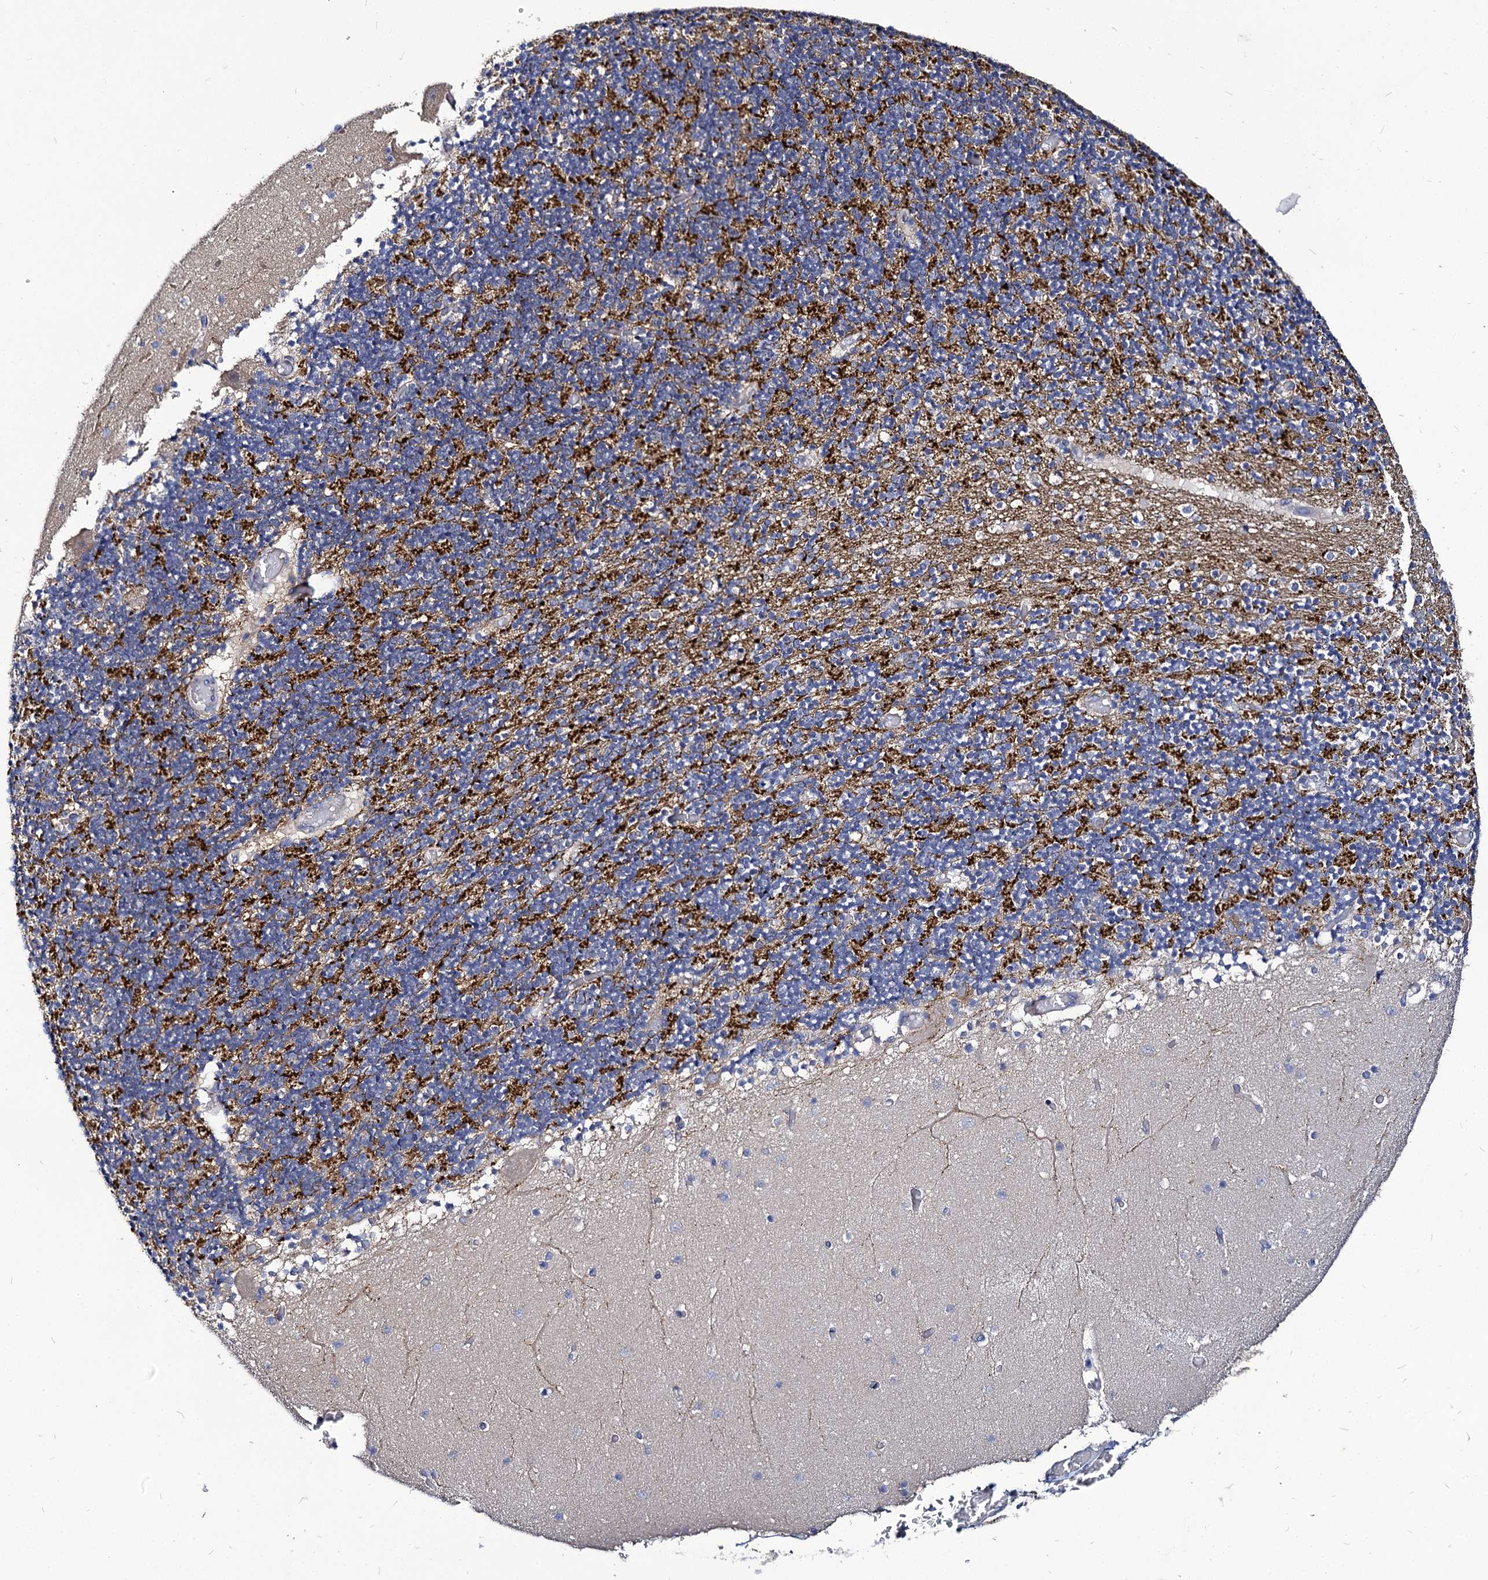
{"staining": {"intensity": "strong", "quantity": "25%-75%", "location": "cytoplasmic/membranous"}, "tissue": "cerebellum", "cell_type": "Cells in granular layer", "image_type": "normal", "snomed": [{"axis": "morphology", "description": "Normal tissue, NOS"}, {"axis": "topography", "description": "Cerebellum"}], "caption": "The histopathology image displays a brown stain indicating the presence of a protein in the cytoplasmic/membranous of cells in granular layer in cerebellum. Immunohistochemistry (ihc) stains the protein of interest in brown and the nuclei are stained blue.", "gene": "PANX2", "patient": {"sex": "female", "age": 28}}